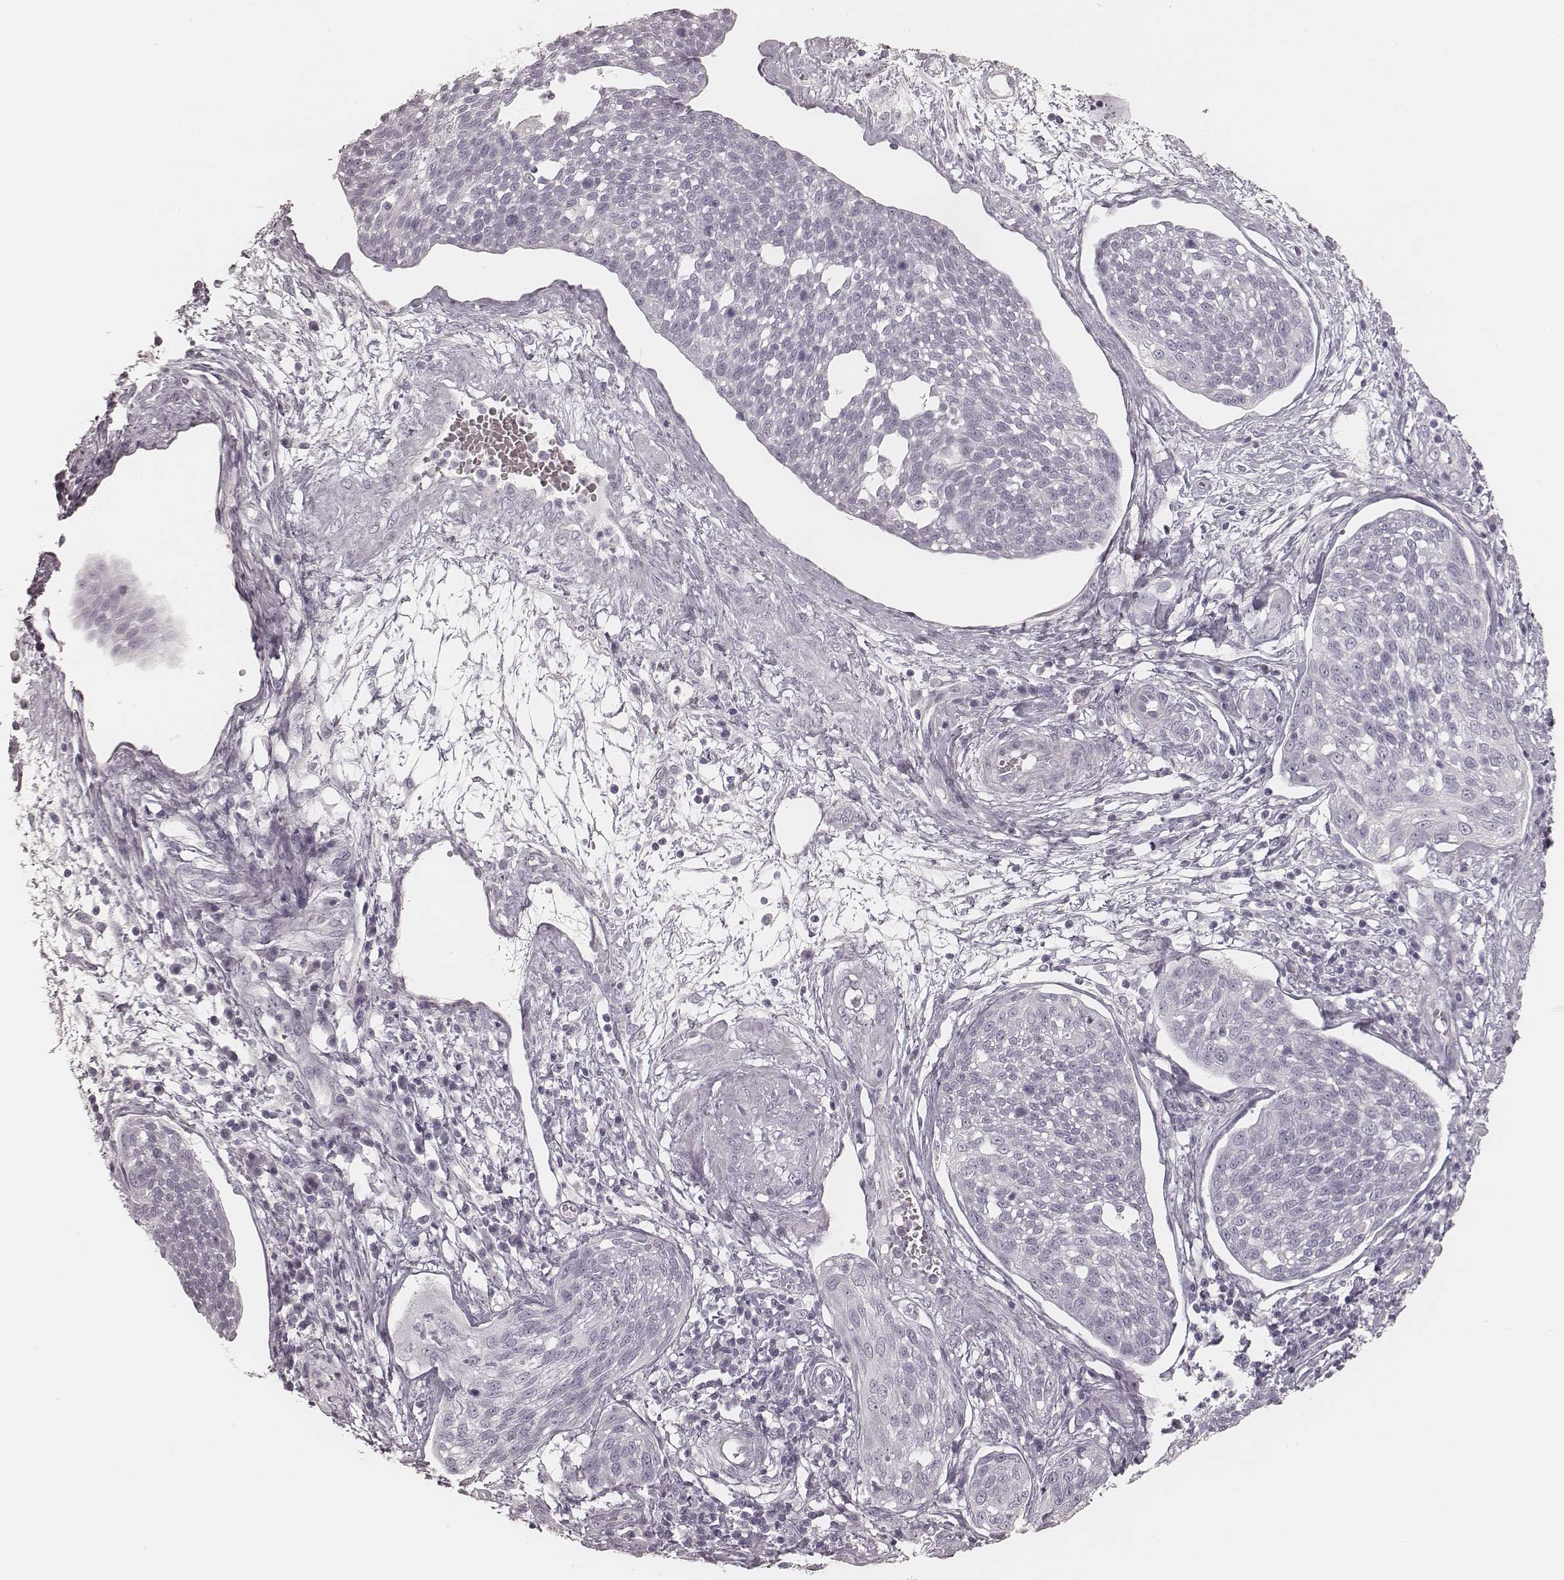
{"staining": {"intensity": "negative", "quantity": "none", "location": "none"}, "tissue": "cervical cancer", "cell_type": "Tumor cells", "image_type": "cancer", "snomed": [{"axis": "morphology", "description": "Squamous cell carcinoma, NOS"}, {"axis": "topography", "description": "Cervix"}], "caption": "IHC histopathology image of human squamous cell carcinoma (cervical) stained for a protein (brown), which reveals no staining in tumor cells.", "gene": "KRT72", "patient": {"sex": "female", "age": 34}}